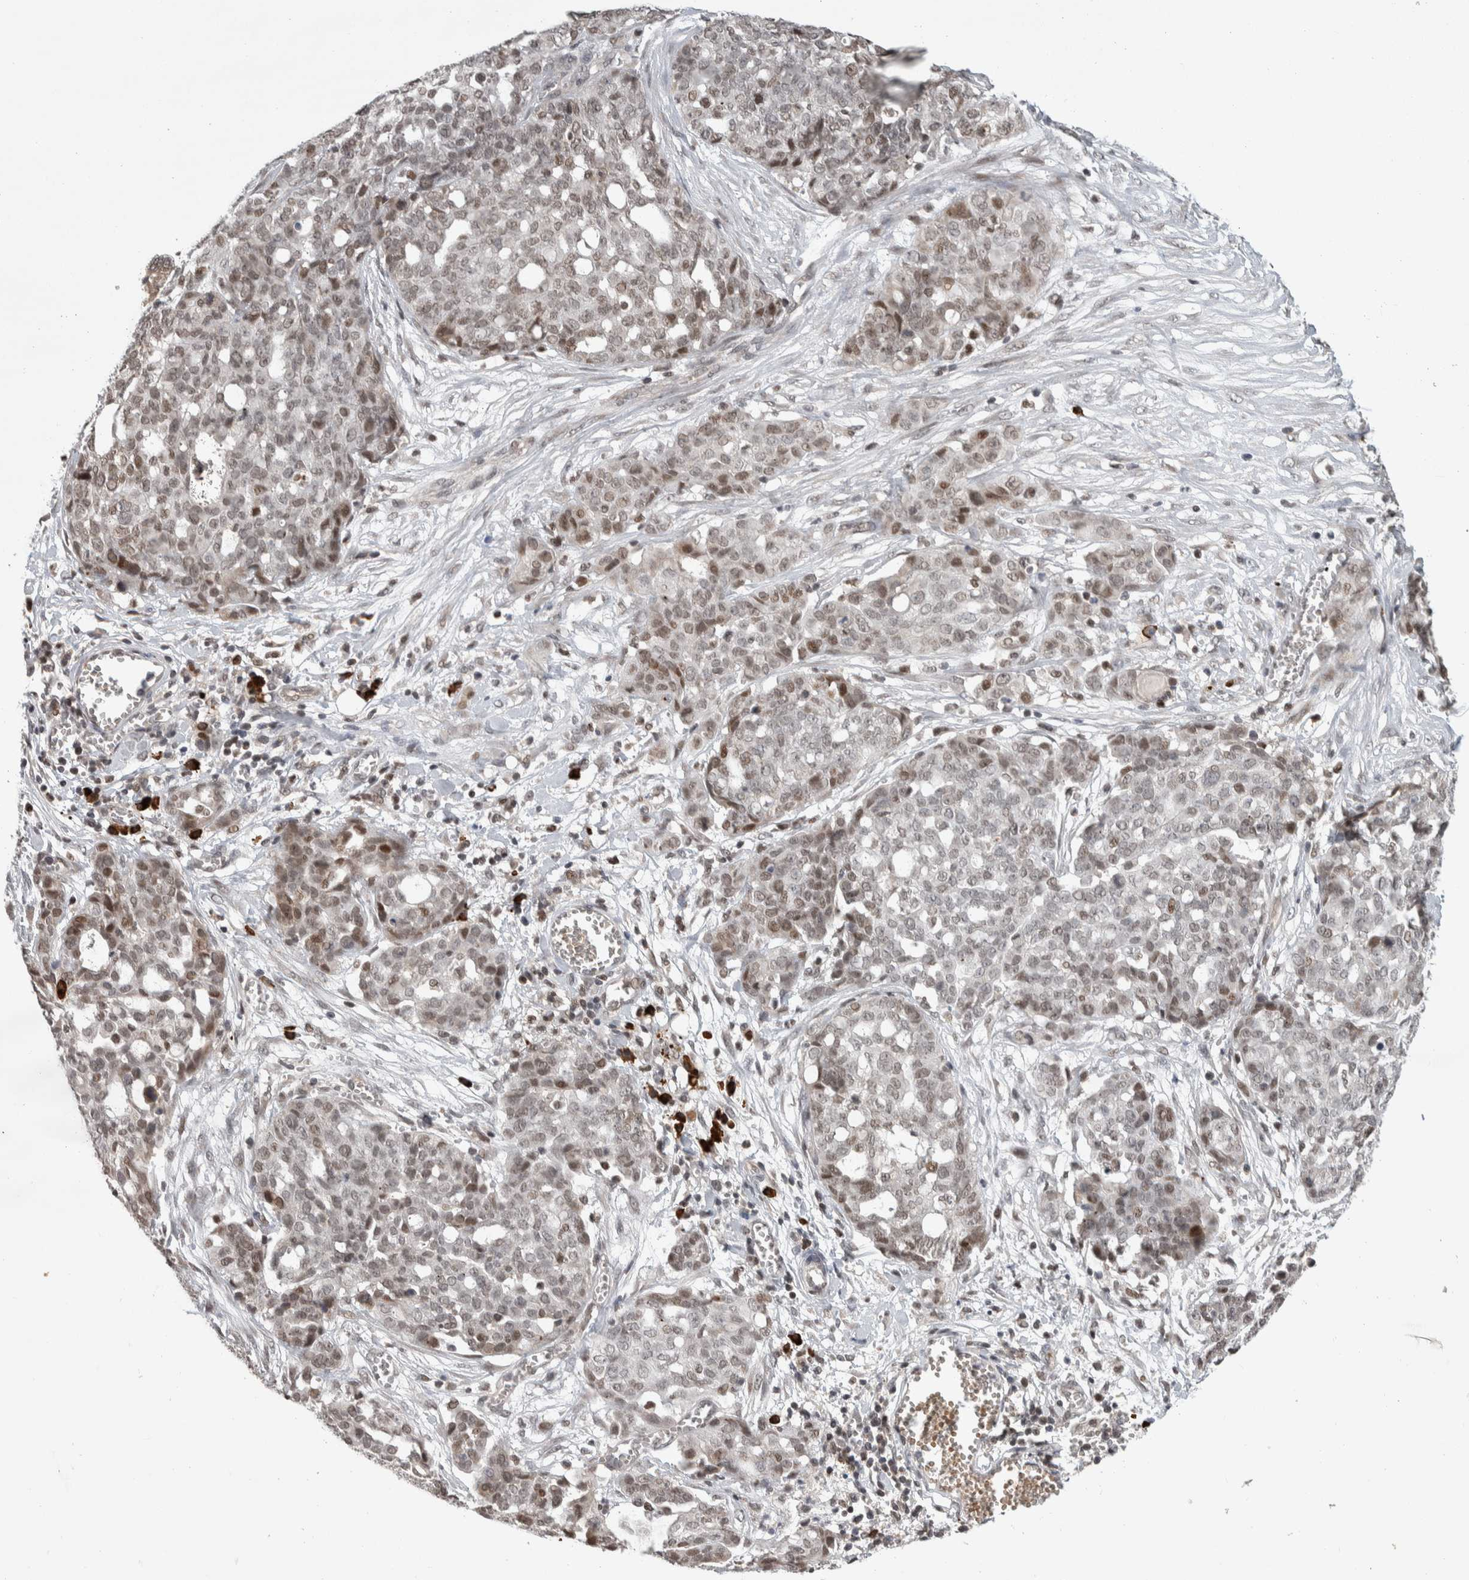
{"staining": {"intensity": "weak", "quantity": ">75%", "location": "nuclear"}, "tissue": "ovarian cancer", "cell_type": "Tumor cells", "image_type": "cancer", "snomed": [{"axis": "morphology", "description": "Cystadenocarcinoma, serous, NOS"}, {"axis": "topography", "description": "Soft tissue"}, {"axis": "topography", "description": "Ovary"}], "caption": "Immunohistochemical staining of ovarian cancer demonstrates weak nuclear protein staining in about >75% of tumor cells.", "gene": "ZNF592", "patient": {"sex": "female", "age": 57}}